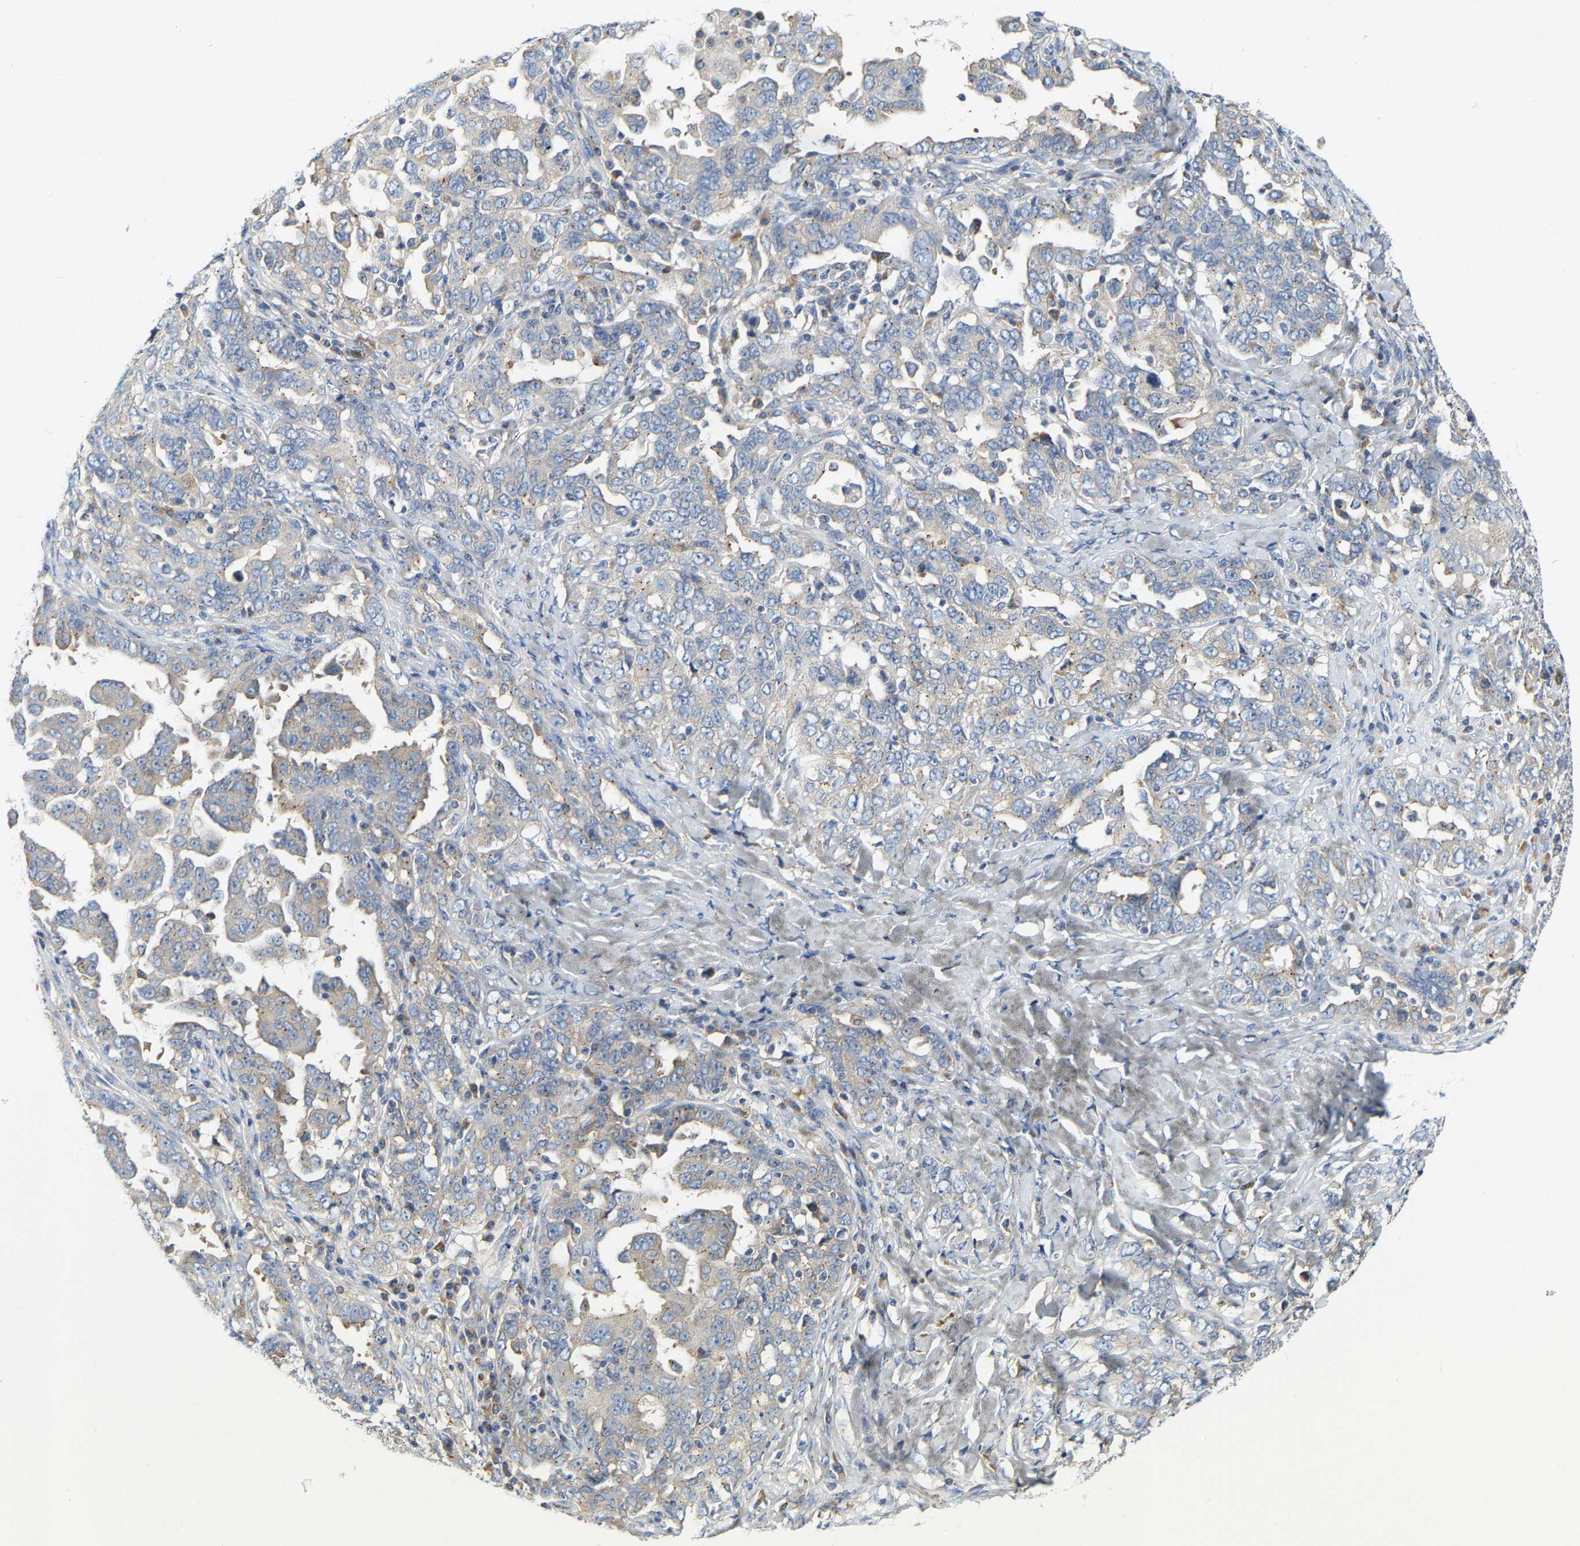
{"staining": {"intensity": "weak", "quantity": "<25%", "location": "cytoplasmic/membranous"}, "tissue": "ovarian cancer", "cell_type": "Tumor cells", "image_type": "cancer", "snomed": [{"axis": "morphology", "description": "Carcinoma, endometroid"}, {"axis": "topography", "description": "Ovary"}], "caption": "Human ovarian cancer stained for a protein using IHC reveals no positivity in tumor cells.", "gene": "PCNT", "patient": {"sex": "female", "age": 62}}